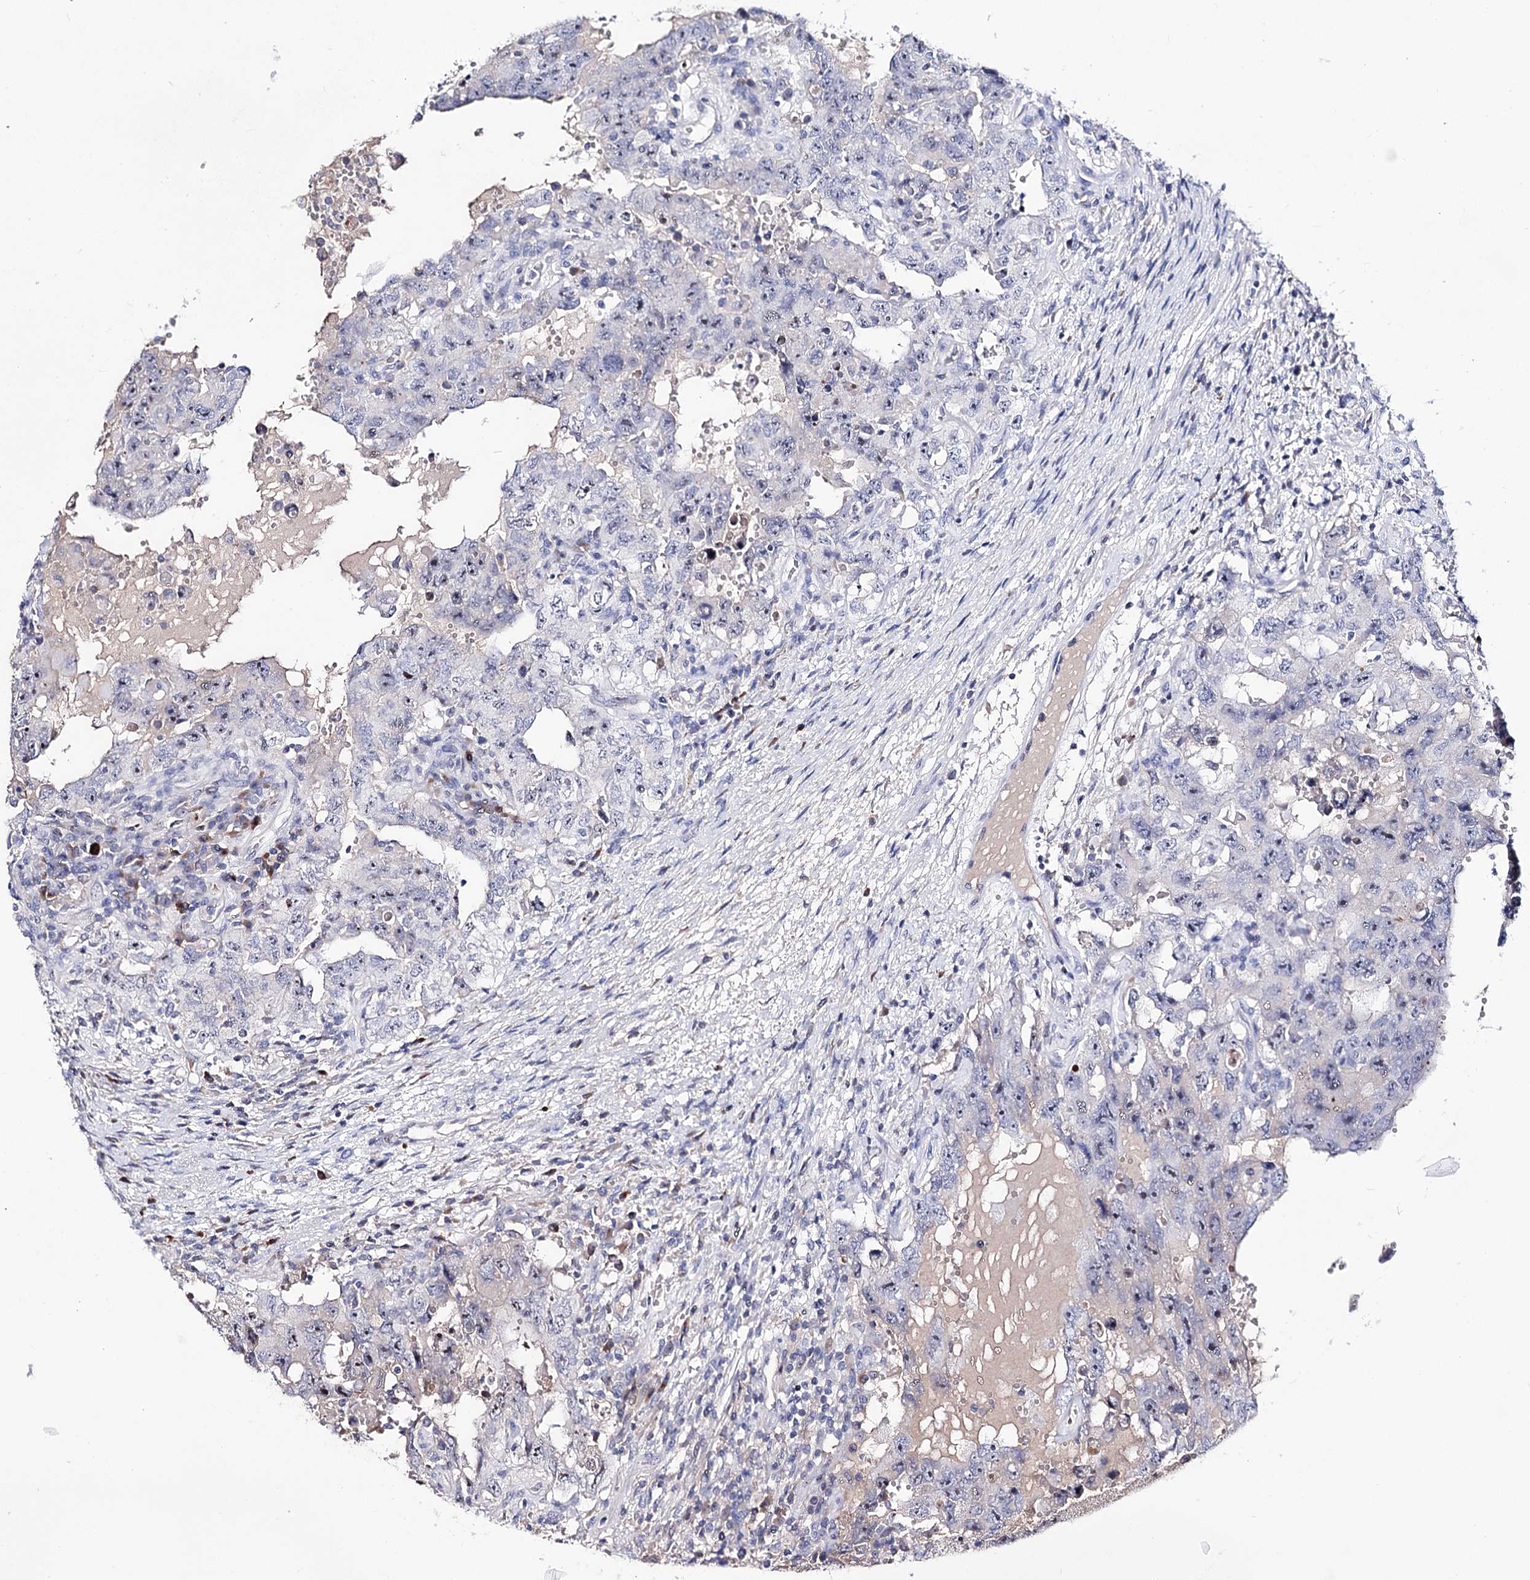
{"staining": {"intensity": "negative", "quantity": "none", "location": "none"}, "tissue": "testis cancer", "cell_type": "Tumor cells", "image_type": "cancer", "snomed": [{"axis": "morphology", "description": "Carcinoma, Embryonal, NOS"}, {"axis": "topography", "description": "Testis"}], "caption": "The histopathology image demonstrates no staining of tumor cells in testis cancer. (Stains: DAB (3,3'-diaminobenzidine) immunohistochemistry with hematoxylin counter stain, Microscopy: brightfield microscopy at high magnification).", "gene": "PCGF5", "patient": {"sex": "male", "age": 26}}